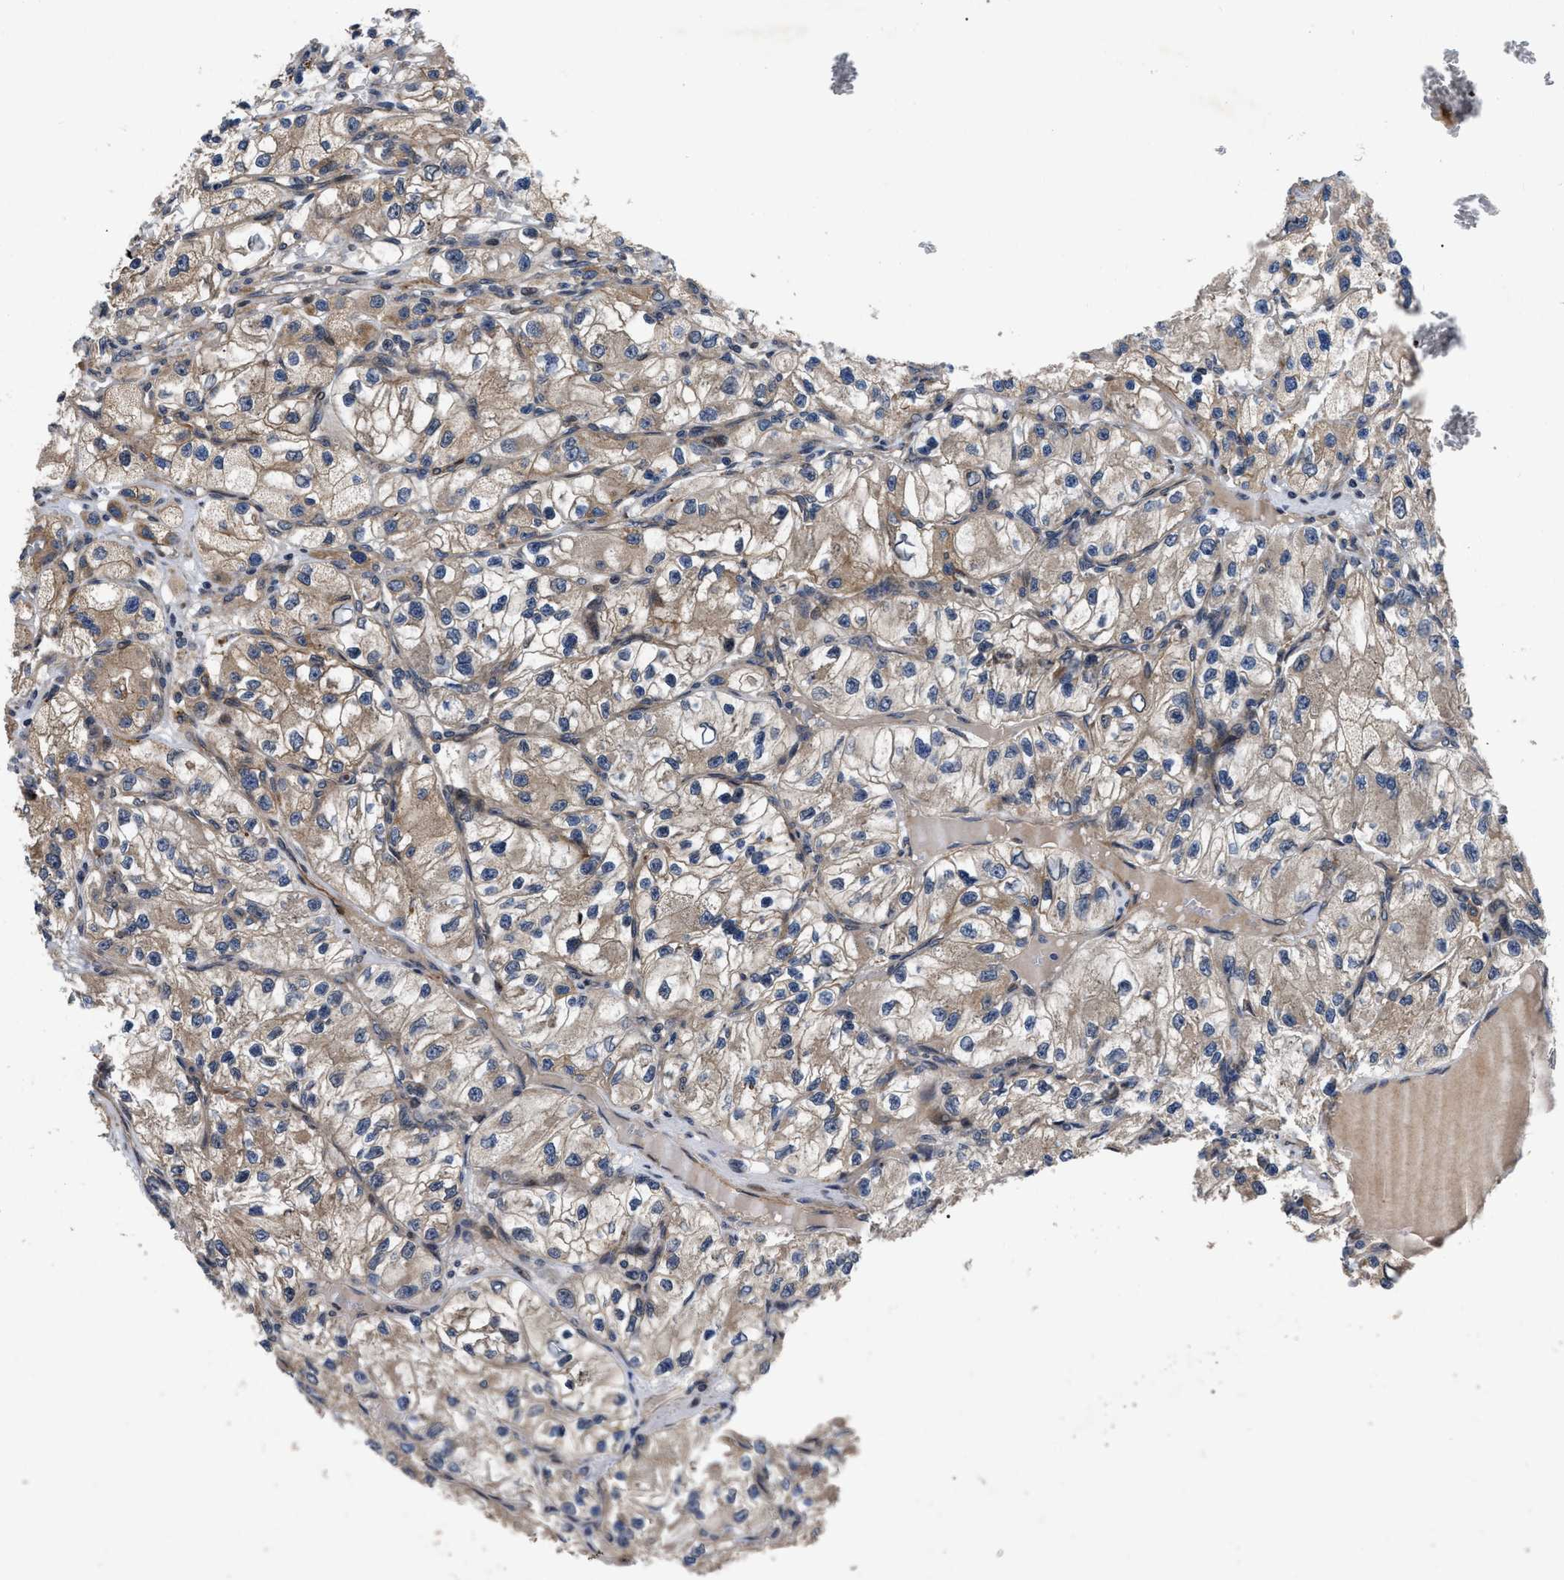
{"staining": {"intensity": "weak", "quantity": "25%-75%", "location": "cytoplasmic/membranous"}, "tissue": "renal cancer", "cell_type": "Tumor cells", "image_type": "cancer", "snomed": [{"axis": "morphology", "description": "Adenocarcinoma, NOS"}, {"axis": "topography", "description": "Kidney"}], "caption": "This is a photomicrograph of immunohistochemistry staining of adenocarcinoma (renal), which shows weak expression in the cytoplasmic/membranous of tumor cells.", "gene": "PPWD1", "patient": {"sex": "female", "age": 57}}